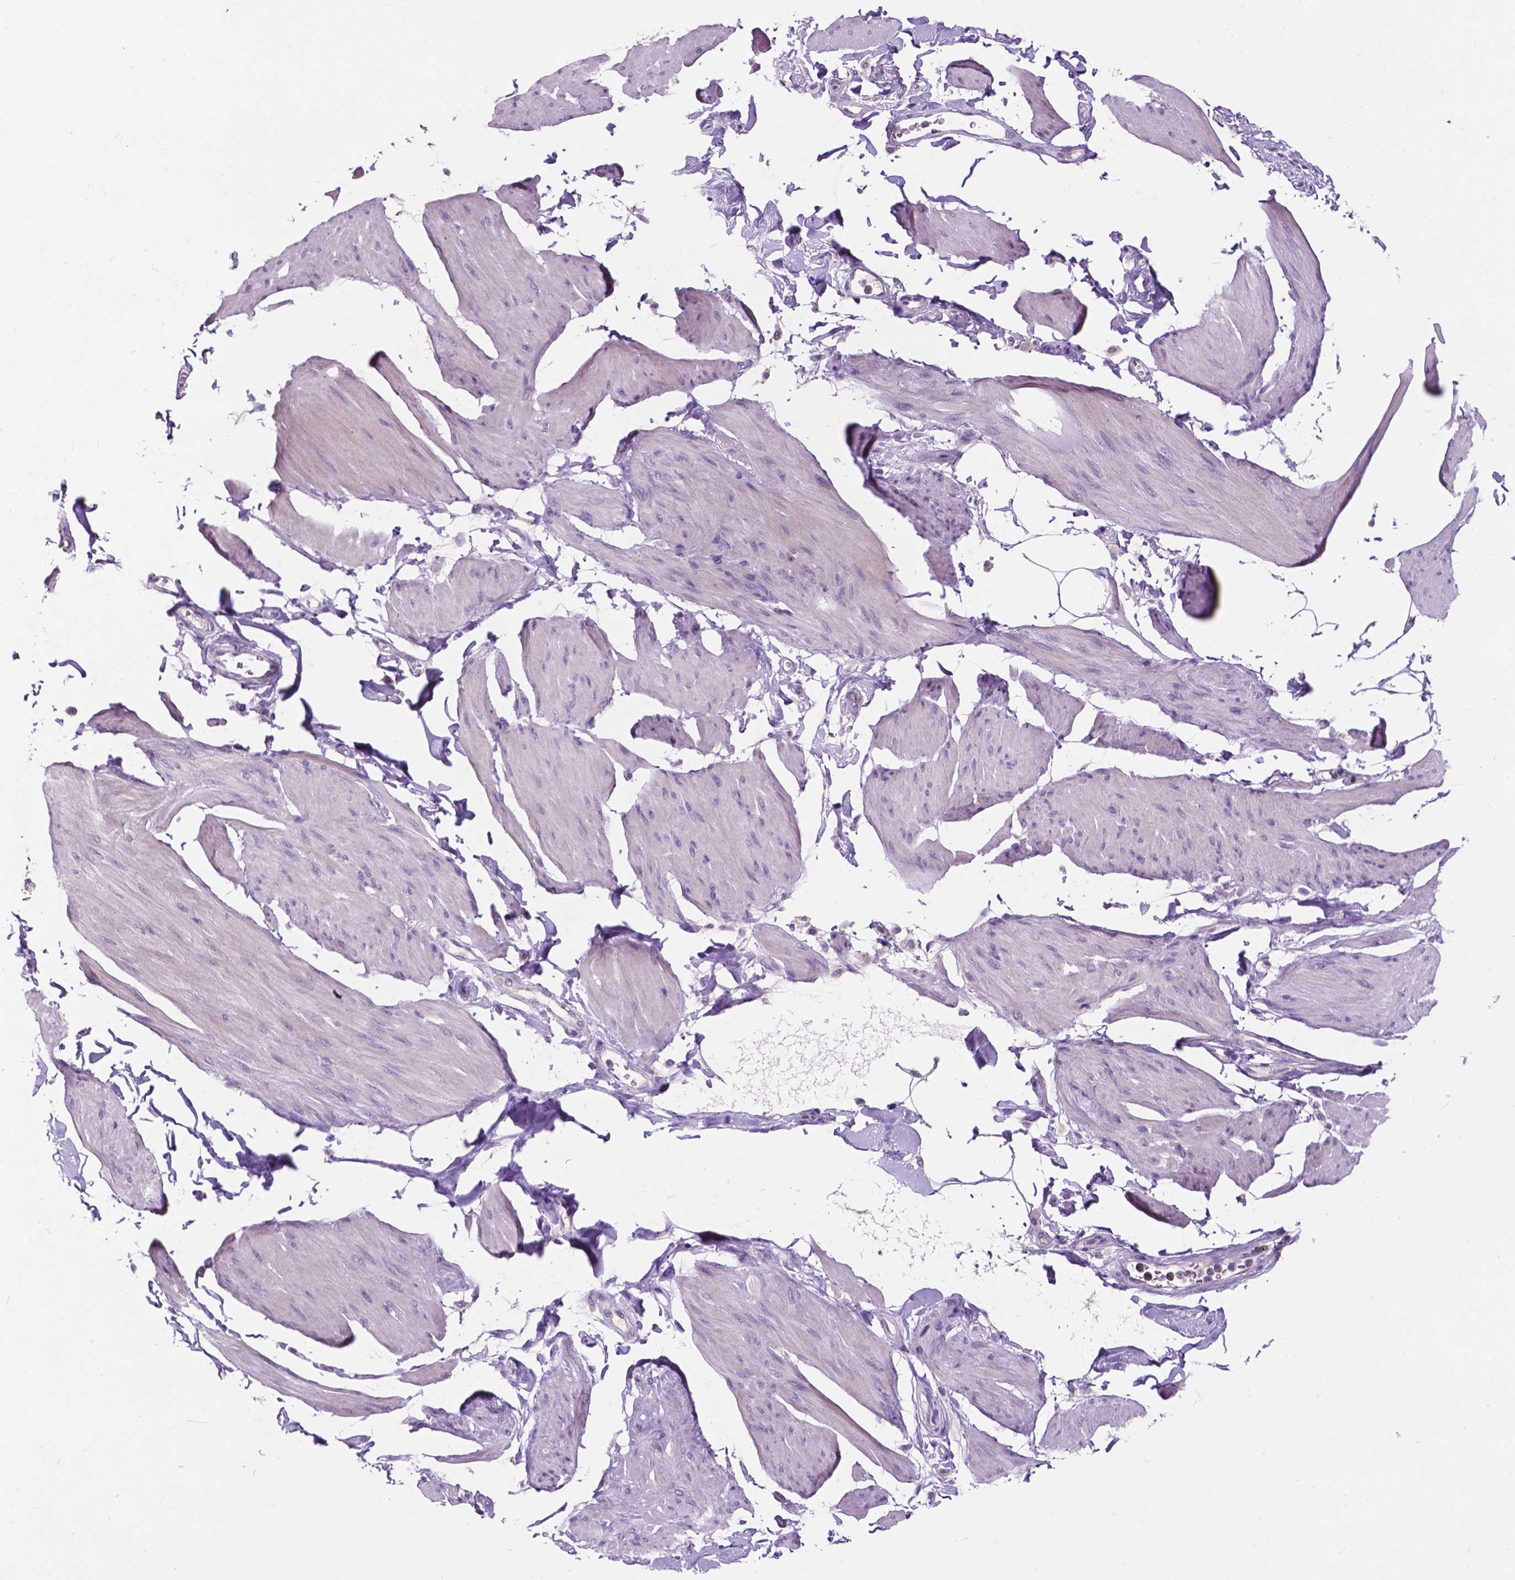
{"staining": {"intensity": "negative", "quantity": "none", "location": "none"}, "tissue": "smooth muscle", "cell_type": "Smooth muscle cells", "image_type": "normal", "snomed": [{"axis": "morphology", "description": "Normal tissue, NOS"}, {"axis": "topography", "description": "Adipose tissue"}, {"axis": "topography", "description": "Smooth muscle"}, {"axis": "topography", "description": "Peripheral nerve tissue"}], "caption": "Histopathology image shows no protein expression in smooth muscle cells of normal smooth muscle.", "gene": "PLSCR1", "patient": {"sex": "male", "age": 83}}